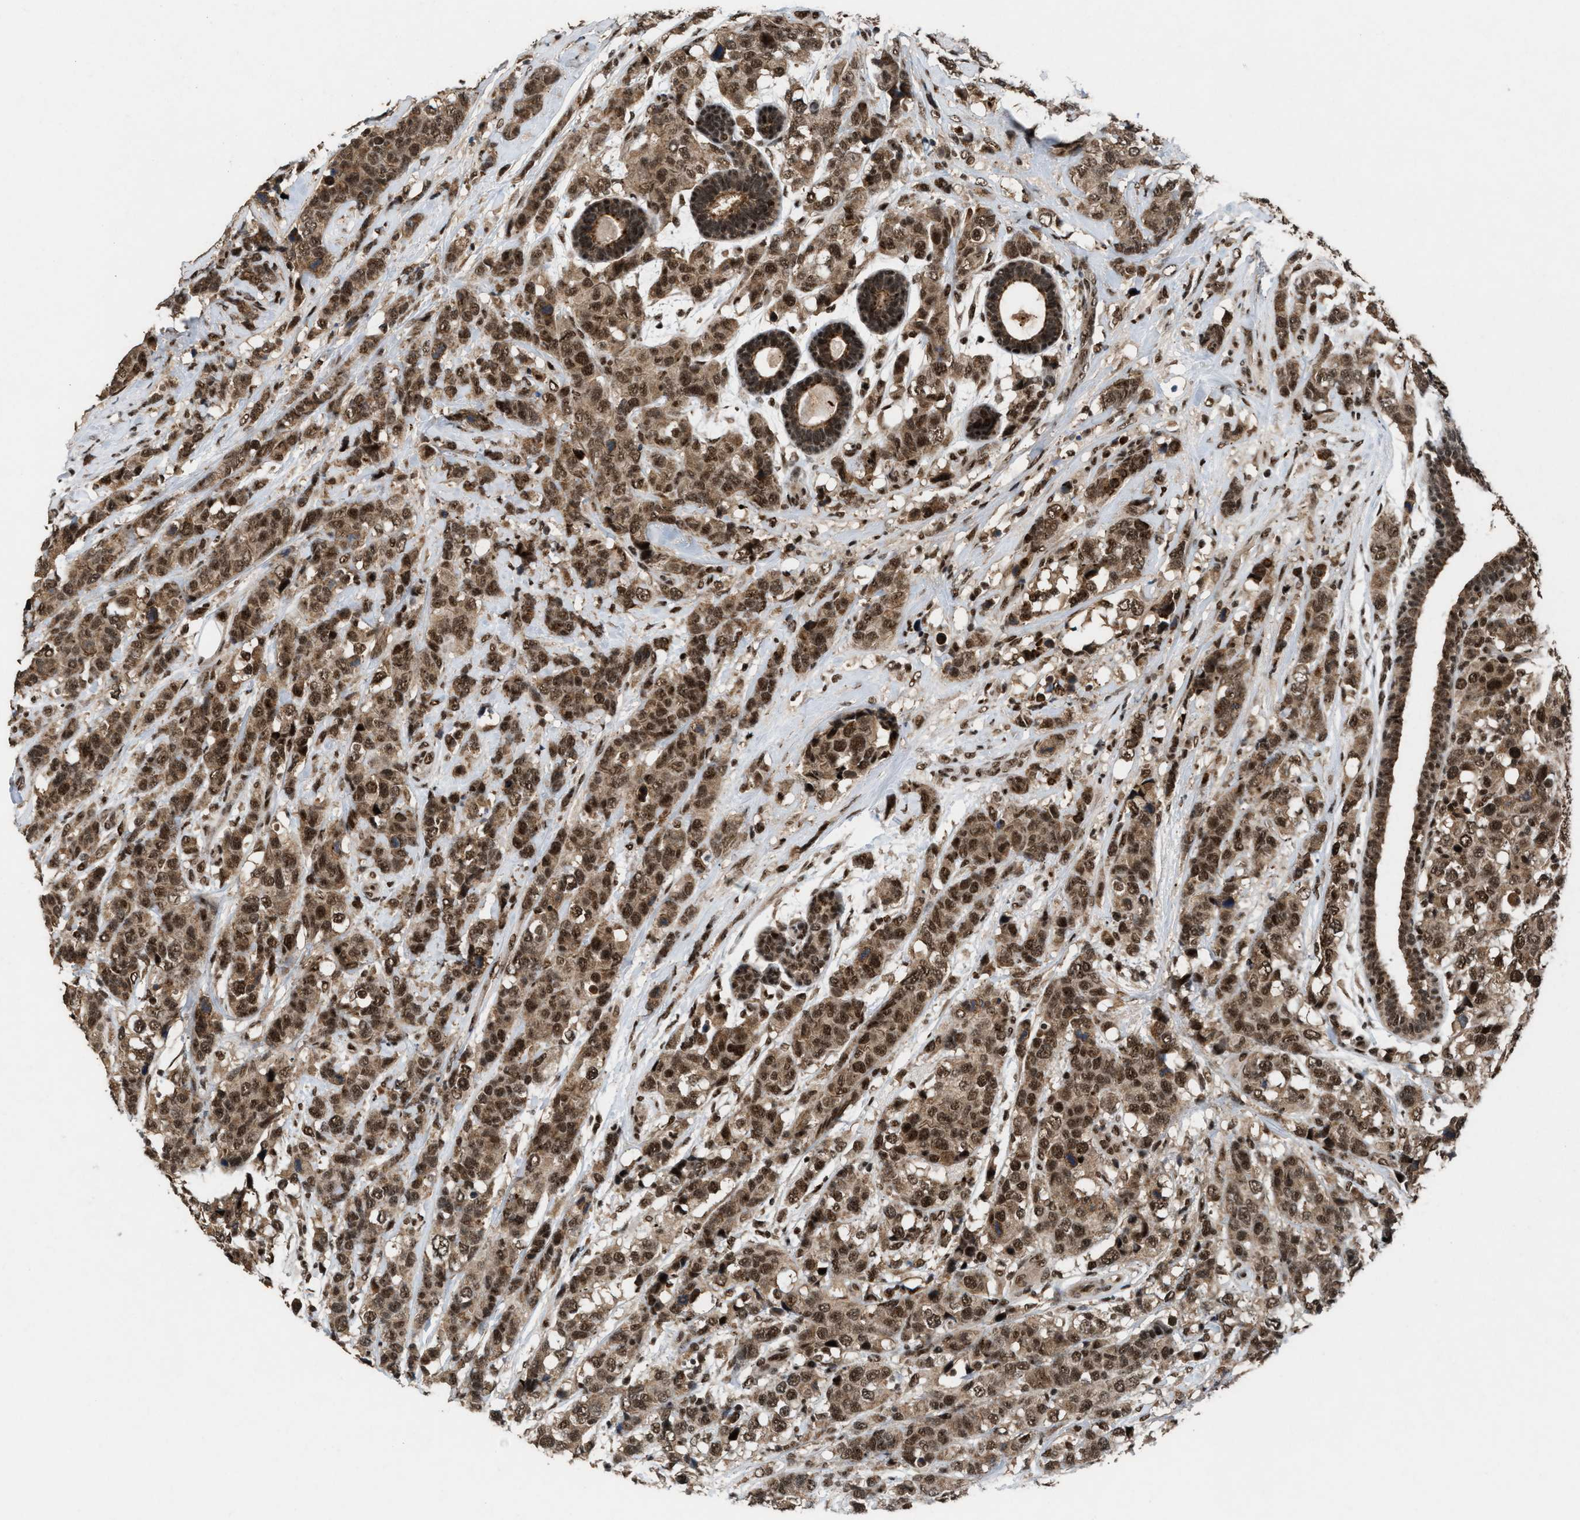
{"staining": {"intensity": "strong", "quantity": ">75%", "location": "cytoplasmic/membranous,nuclear"}, "tissue": "breast cancer", "cell_type": "Tumor cells", "image_type": "cancer", "snomed": [{"axis": "morphology", "description": "Lobular carcinoma"}, {"axis": "topography", "description": "Breast"}], "caption": "IHC image of human lobular carcinoma (breast) stained for a protein (brown), which exhibits high levels of strong cytoplasmic/membranous and nuclear staining in about >75% of tumor cells.", "gene": "PRPF4", "patient": {"sex": "female", "age": 59}}